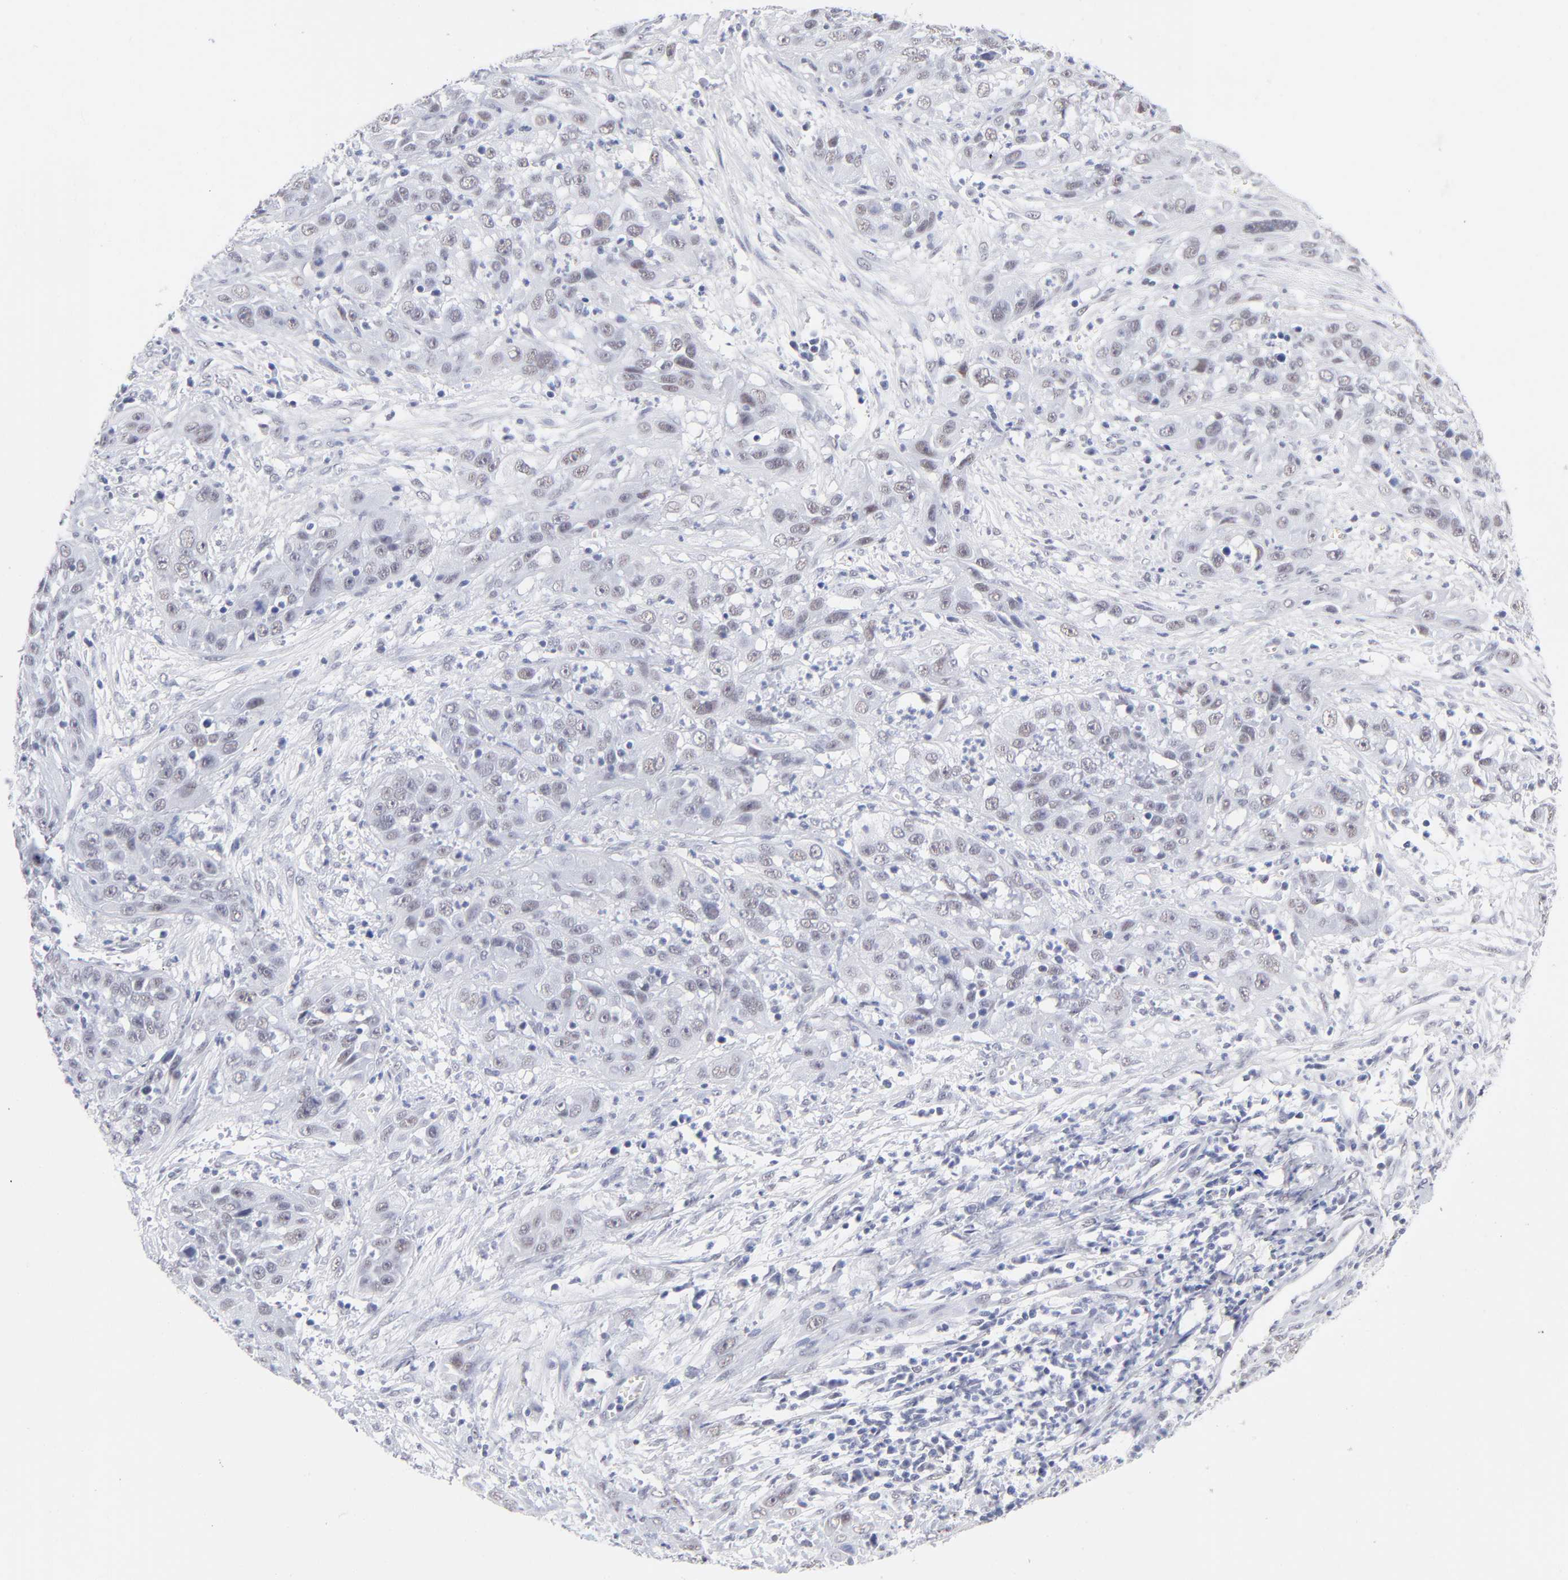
{"staining": {"intensity": "weak", "quantity": "25%-75%", "location": "nuclear"}, "tissue": "cervical cancer", "cell_type": "Tumor cells", "image_type": "cancer", "snomed": [{"axis": "morphology", "description": "Squamous cell carcinoma, NOS"}, {"axis": "topography", "description": "Cervix"}], "caption": "Human squamous cell carcinoma (cervical) stained with a brown dye demonstrates weak nuclear positive positivity in about 25%-75% of tumor cells.", "gene": "SNRPB", "patient": {"sex": "female", "age": 32}}